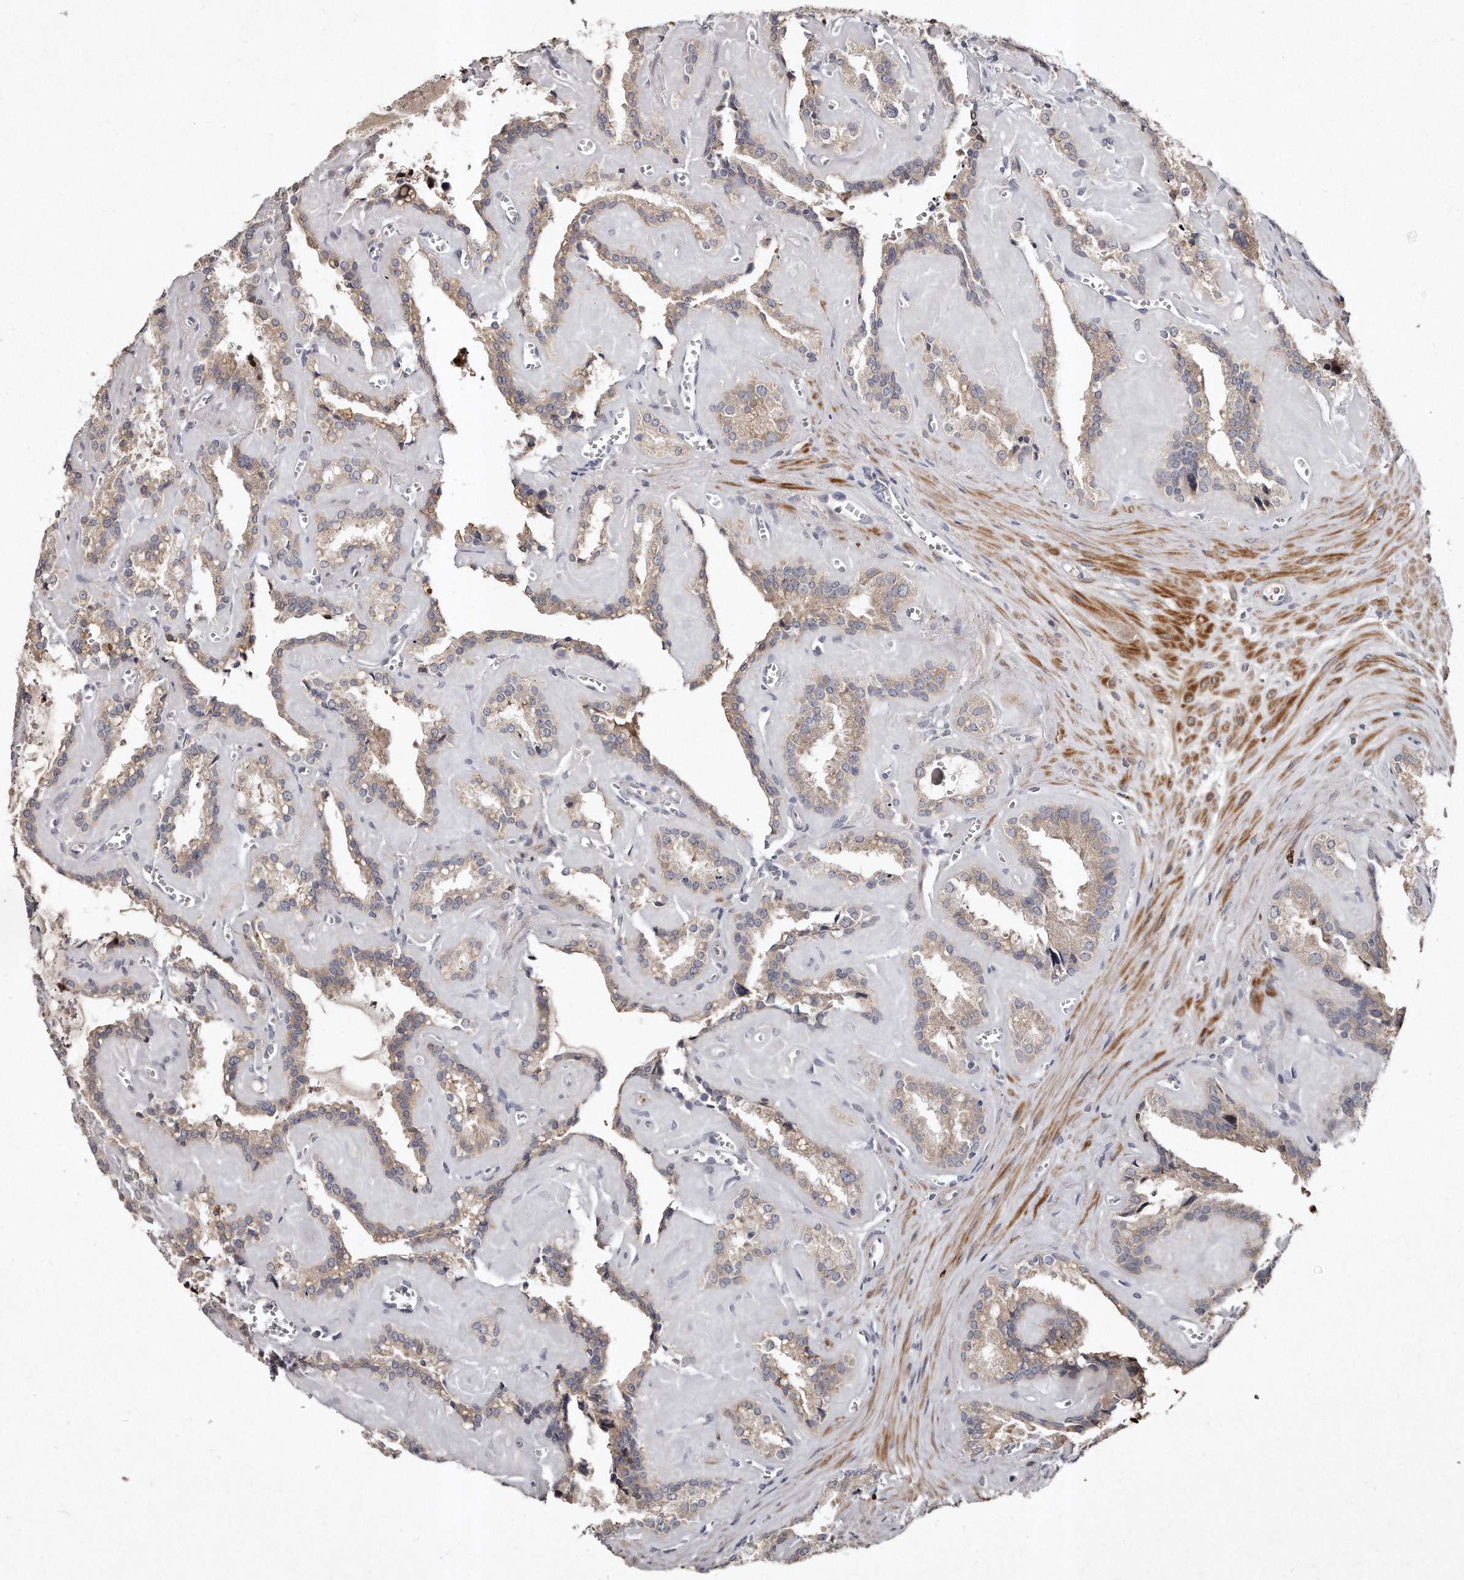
{"staining": {"intensity": "moderate", "quantity": ">75%", "location": "cytoplasmic/membranous"}, "tissue": "seminal vesicle", "cell_type": "Glandular cells", "image_type": "normal", "snomed": [{"axis": "morphology", "description": "Normal tissue, NOS"}, {"axis": "topography", "description": "Prostate"}, {"axis": "topography", "description": "Seminal veicle"}], "caption": "Human seminal vesicle stained with a brown dye exhibits moderate cytoplasmic/membranous positive positivity in approximately >75% of glandular cells.", "gene": "TECR", "patient": {"sex": "male", "age": 59}}